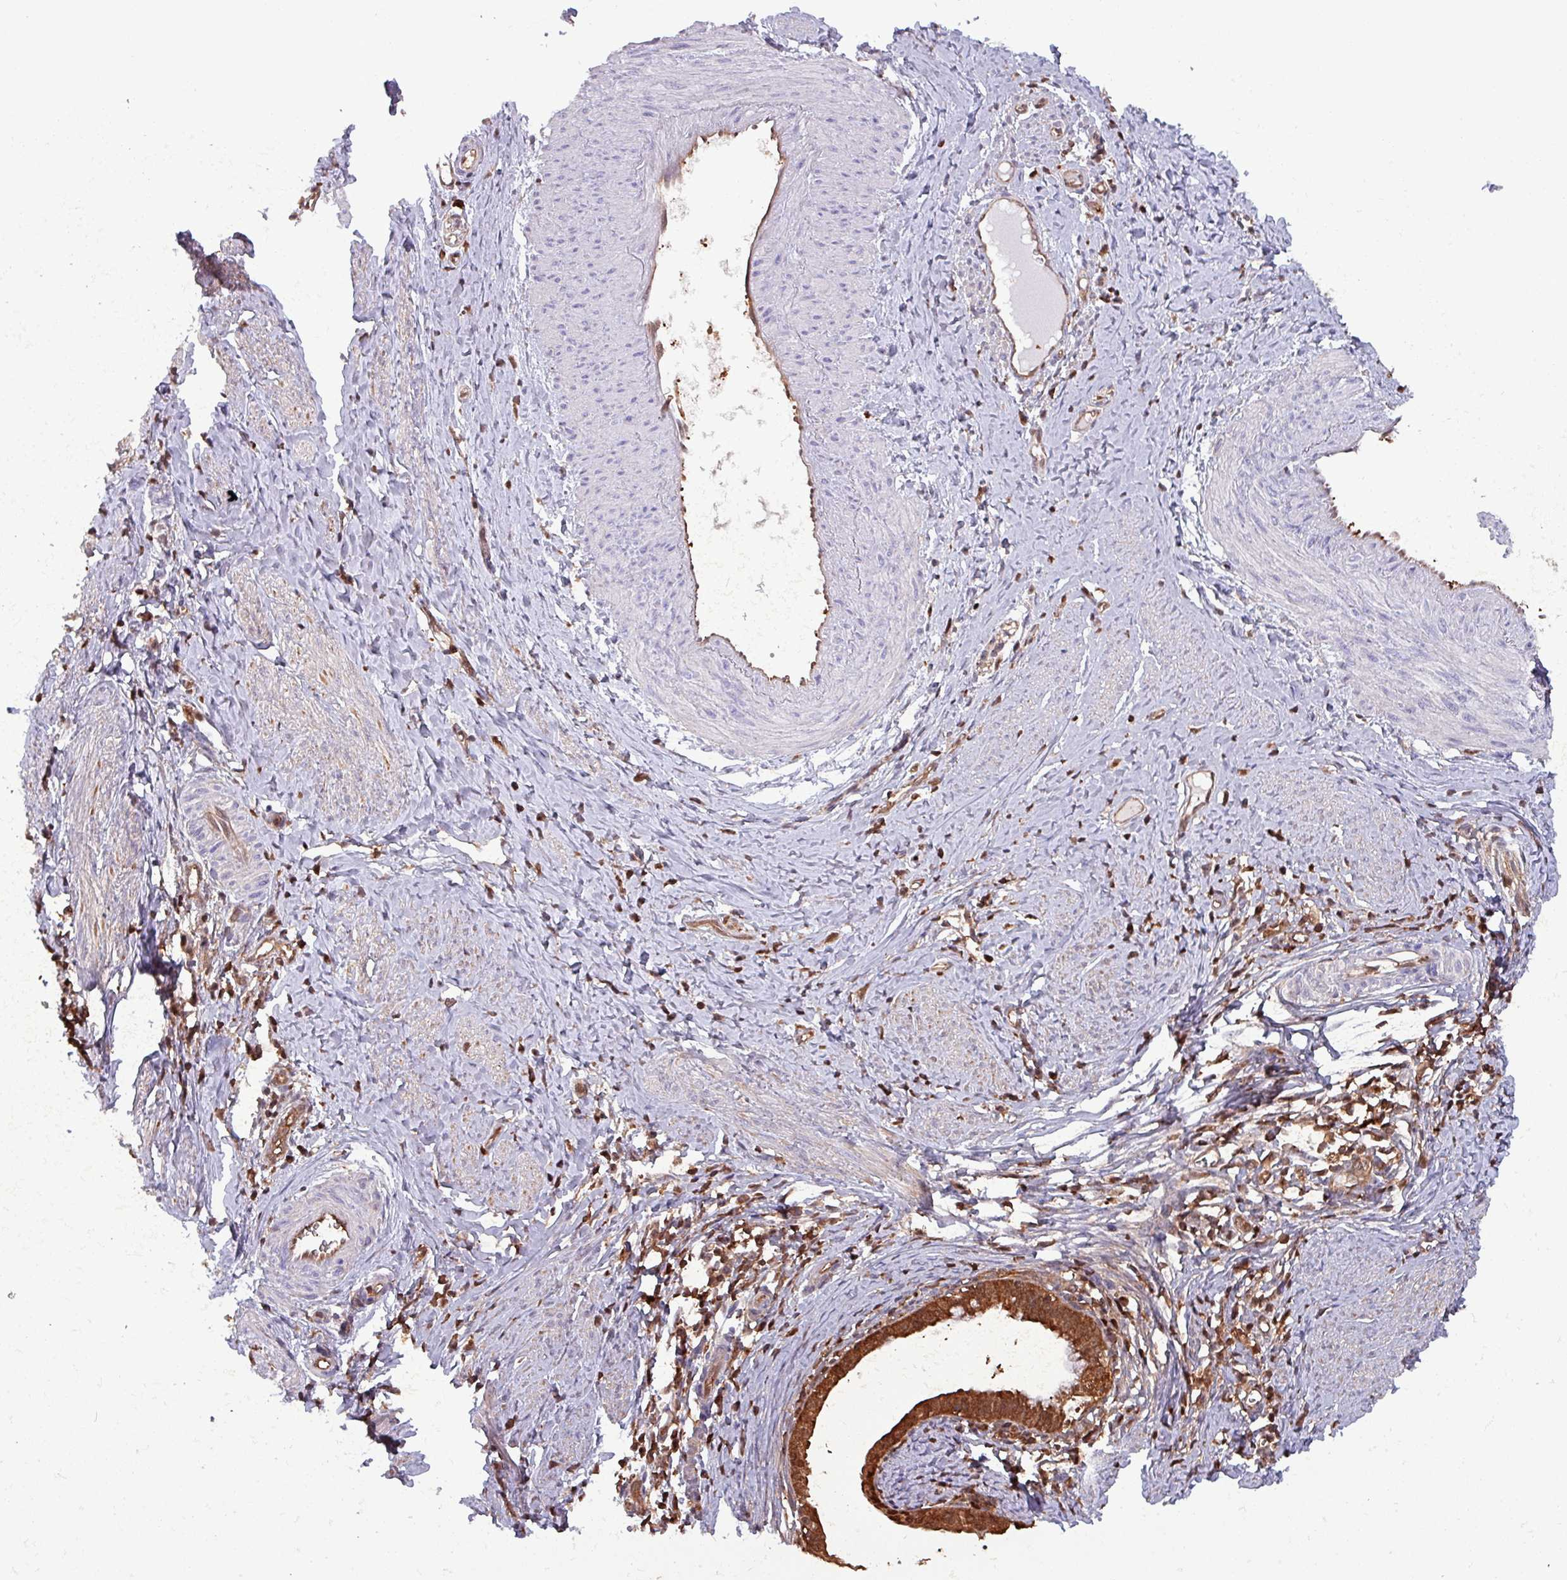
{"staining": {"intensity": "strong", "quantity": ">75%", "location": "cytoplasmic/membranous,nuclear"}, "tissue": "cervical cancer", "cell_type": "Tumor cells", "image_type": "cancer", "snomed": [{"axis": "morphology", "description": "Adenocarcinoma, NOS"}, {"axis": "topography", "description": "Cervix"}], "caption": "A high amount of strong cytoplasmic/membranous and nuclear expression is seen in about >75% of tumor cells in cervical cancer tissue.", "gene": "PSMB8", "patient": {"sex": "female", "age": 36}}